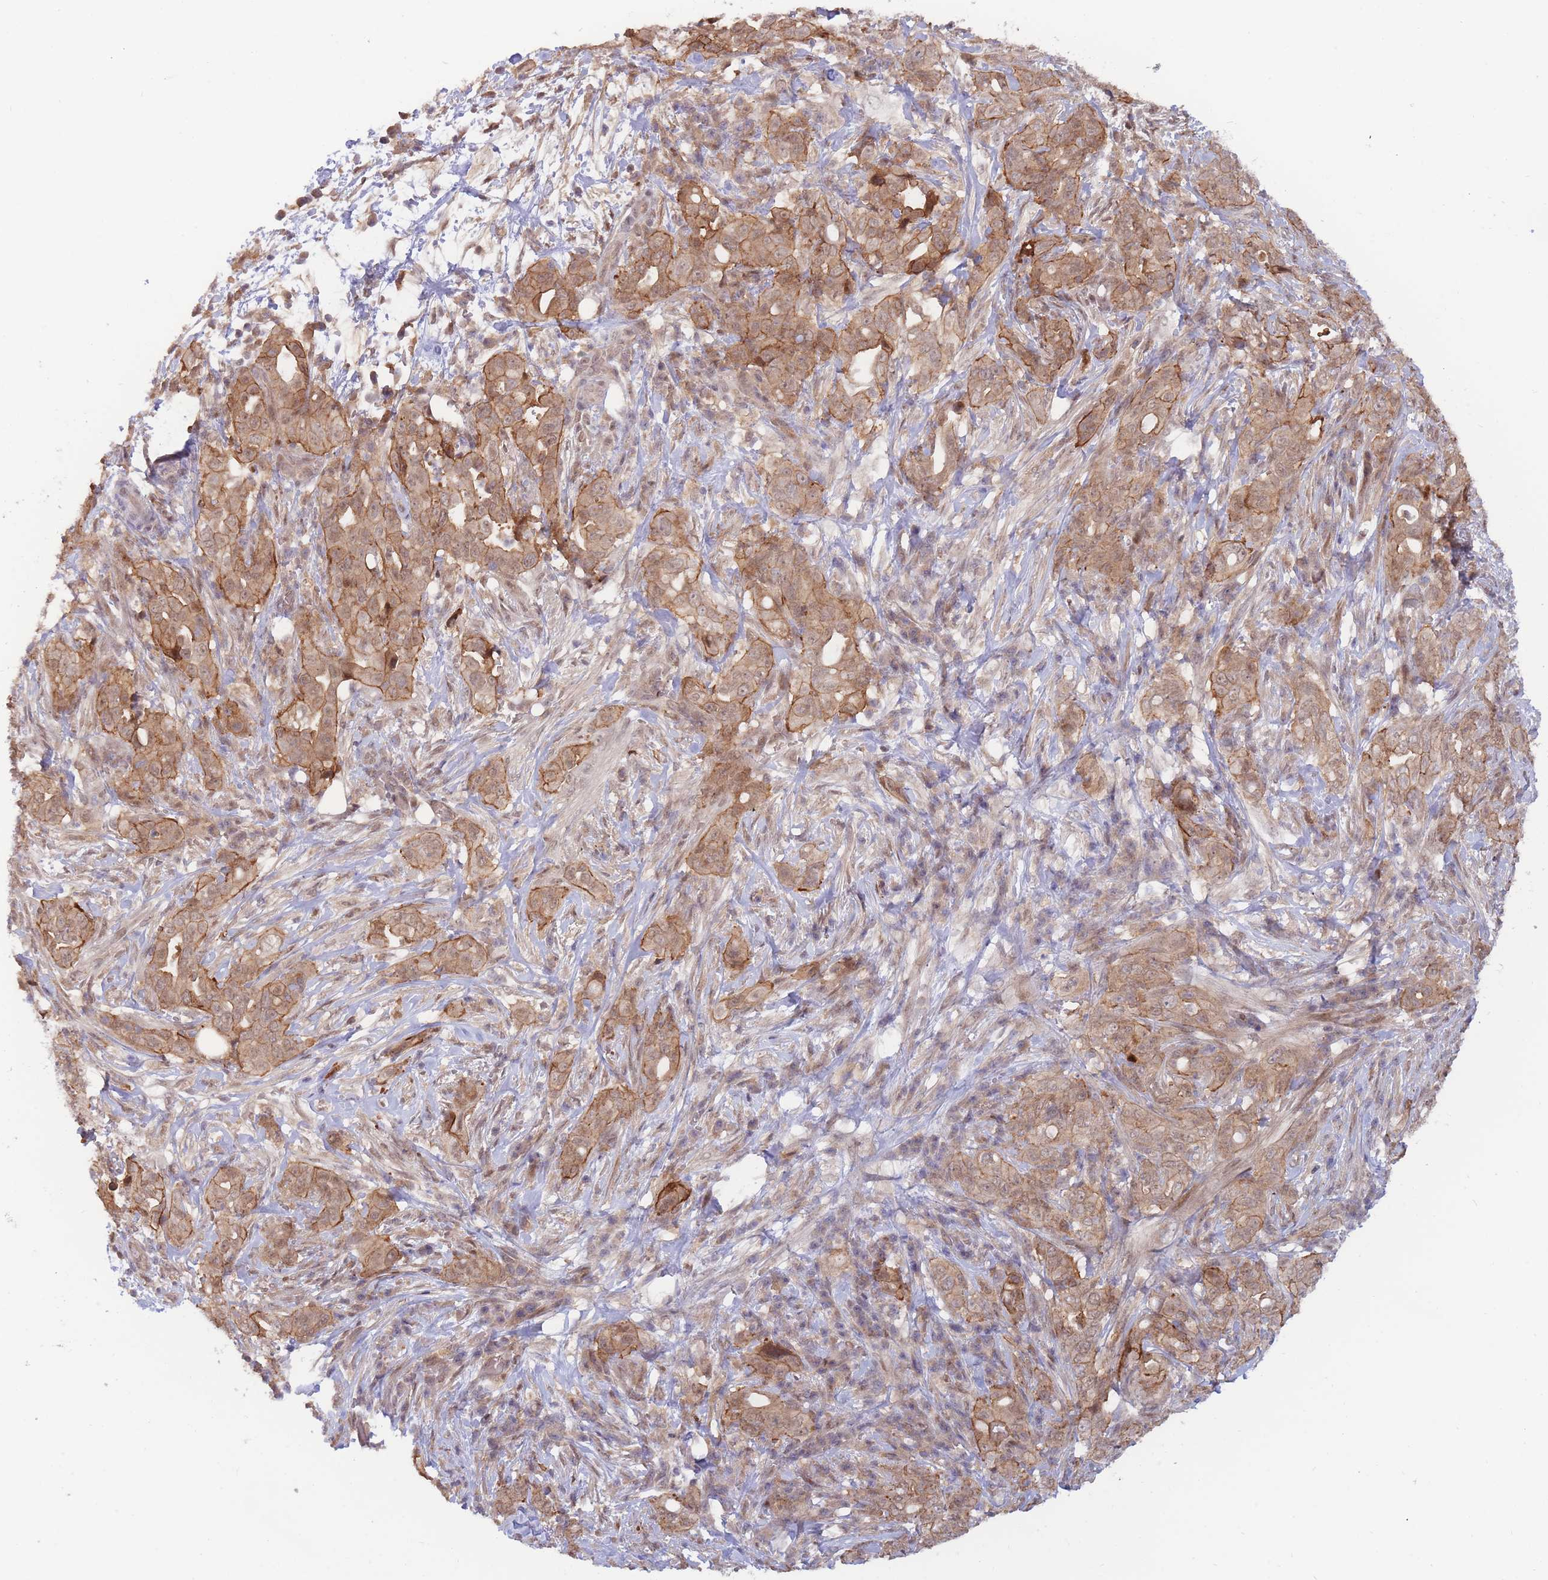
{"staining": {"intensity": "moderate", "quantity": ">75%", "location": "cytoplasmic/membranous,nuclear"}, "tissue": "pancreatic cancer", "cell_type": "Tumor cells", "image_type": "cancer", "snomed": [{"axis": "morphology", "description": "Normal tissue, NOS"}, {"axis": "morphology", "description": "Adenocarcinoma, NOS"}, {"axis": "topography", "description": "Lymph node"}, {"axis": "topography", "description": "Pancreas"}], "caption": "IHC staining of adenocarcinoma (pancreatic), which exhibits medium levels of moderate cytoplasmic/membranous and nuclear positivity in about >75% of tumor cells indicating moderate cytoplasmic/membranous and nuclear protein expression. The staining was performed using DAB (3,3'-diaminobenzidine) (brown) for protein detection and nuclei were counterstained in hematoxylin (blue).", "gene": "BOD1L1", "patient": {"sex": "female", "age": 67}}